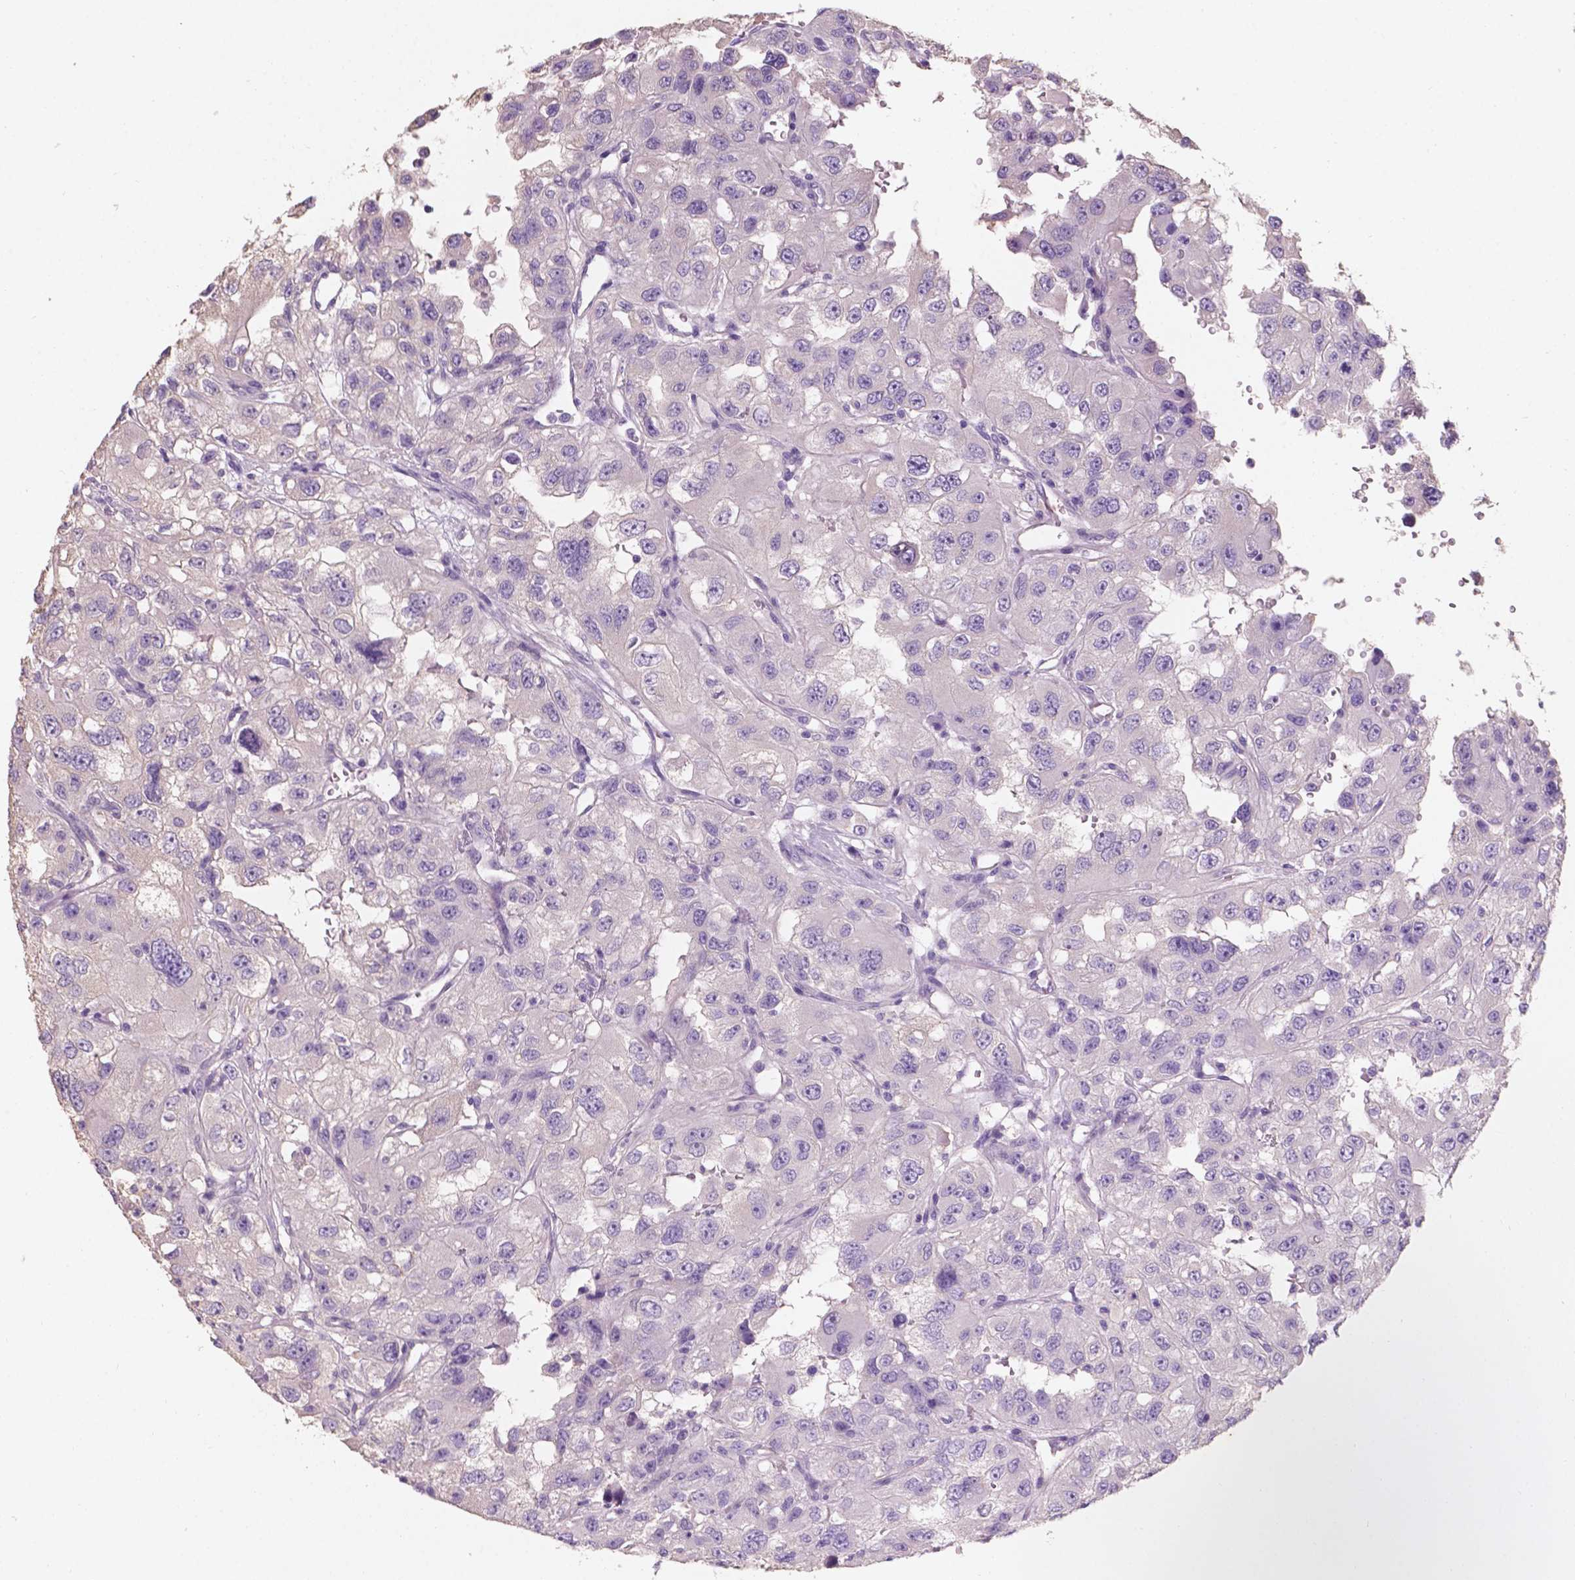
{"staining": {"intensity": "negative", "quantity": "none", "location": "none"}, "tissue": "renal cancer", "cell_type": "Tumor cells", "image_type": "cancer", "snomed": [{"axis": "morphology", "description": "Adenocarcinoma, NOS"}, {"axis": "topography", "description": "Kidney"}], "caption": "Renal cancer (adenocarcinoma) stained for a protein using immunohistochemistry shows no expression tumor cells.", "gene": "SBSN", "patient": {"sex": "male", "age": 64}}